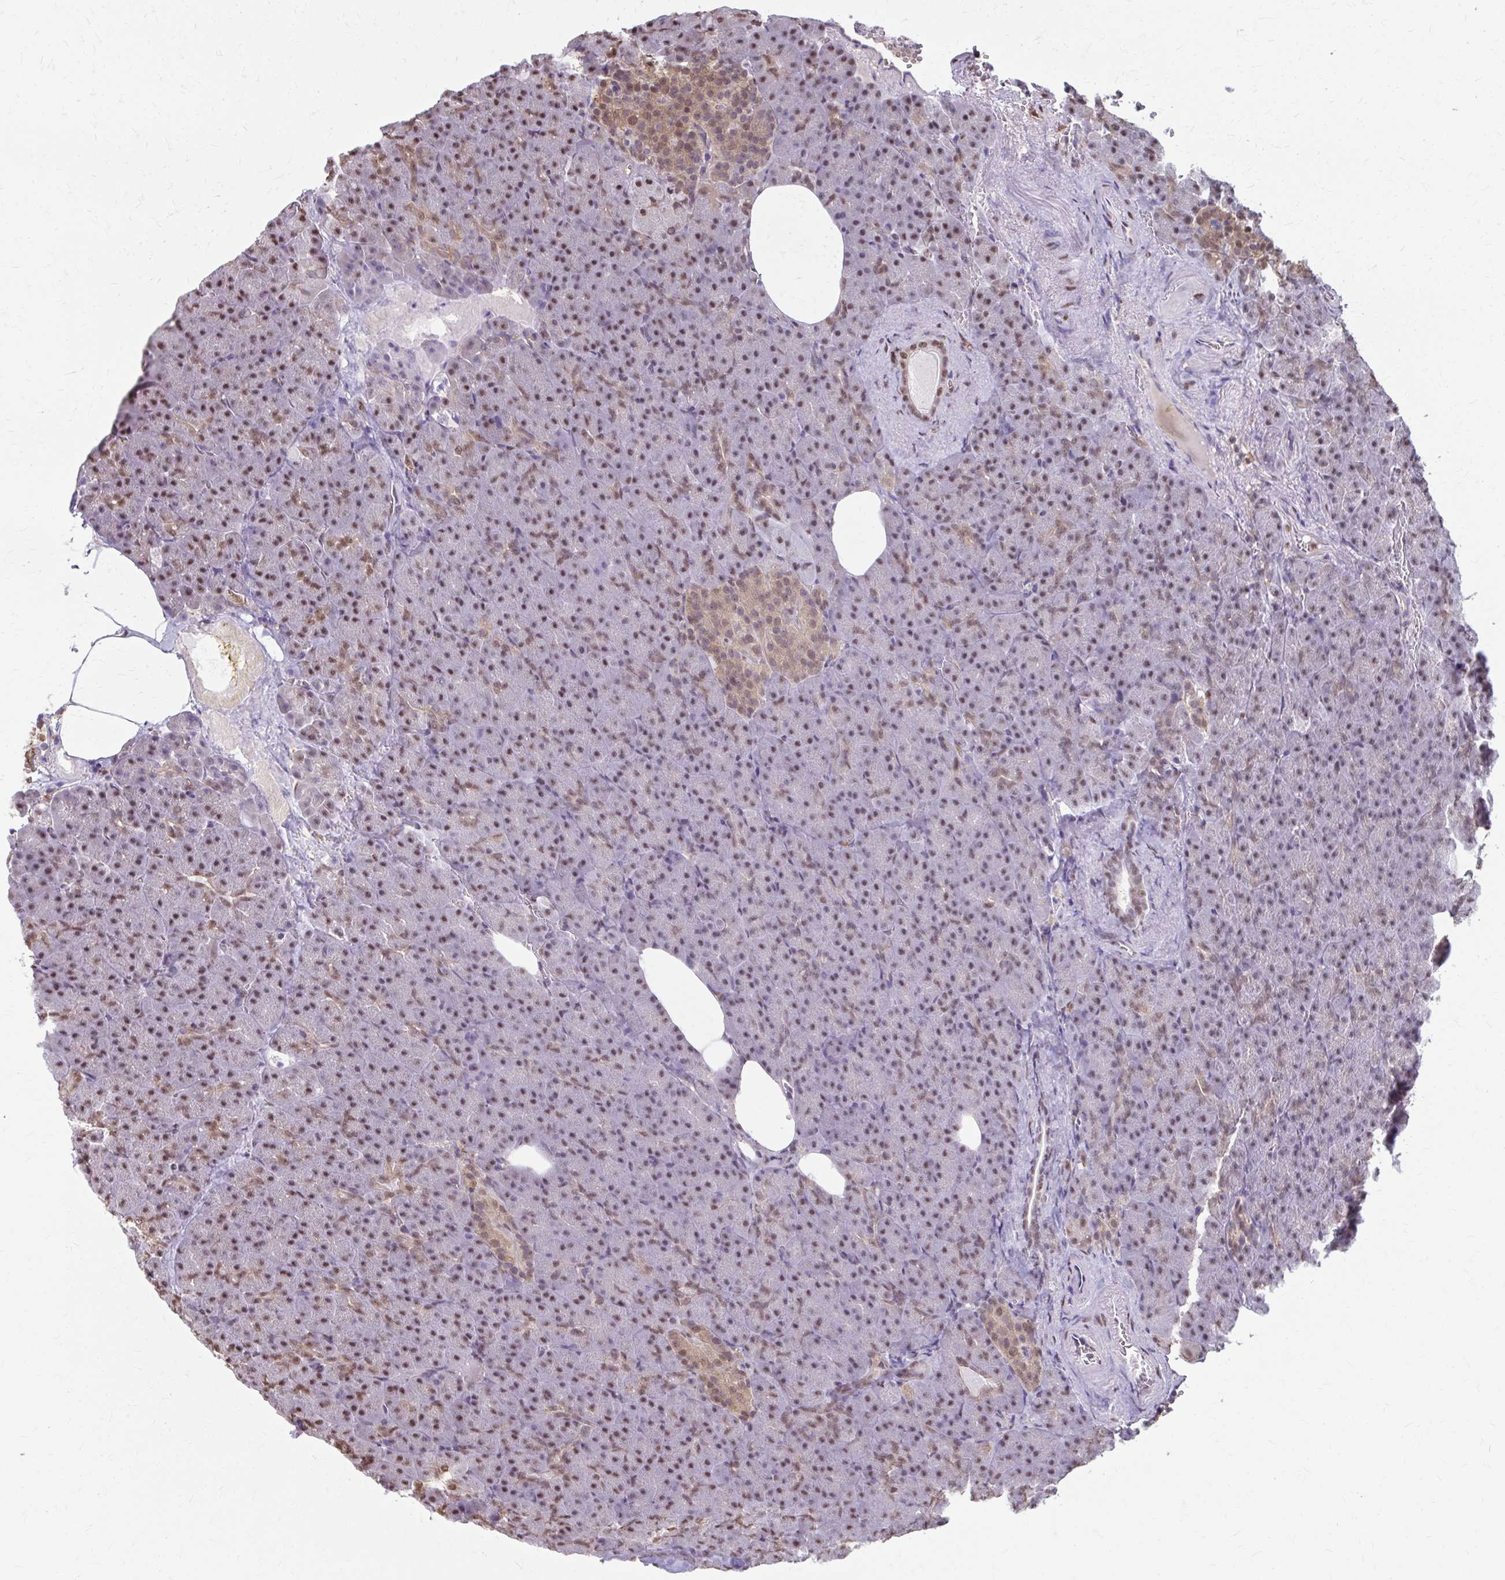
{"staining": {"intensity": "moderate", "quantity": ">75%", "location": "nuclear"}, "tissue": "pancreas", "cell_type": "Exocrine glandular cells", "image_type": "normal", "snomed": [{"axis": "morphology", "description": "Normal tissue, NOS"}, {"axis": "topography", "description": "Pancreas"}], "caption": "Immunohistochemical staining of benign human pancreas shows >75% levels of moderate nuclear protein positivity in approximately >75% of exocrine glandular cells. (IHC, brightfield microscopy, high magnification).", "gene": "ING4", "patient": {"sex": "female", "age": 74}}